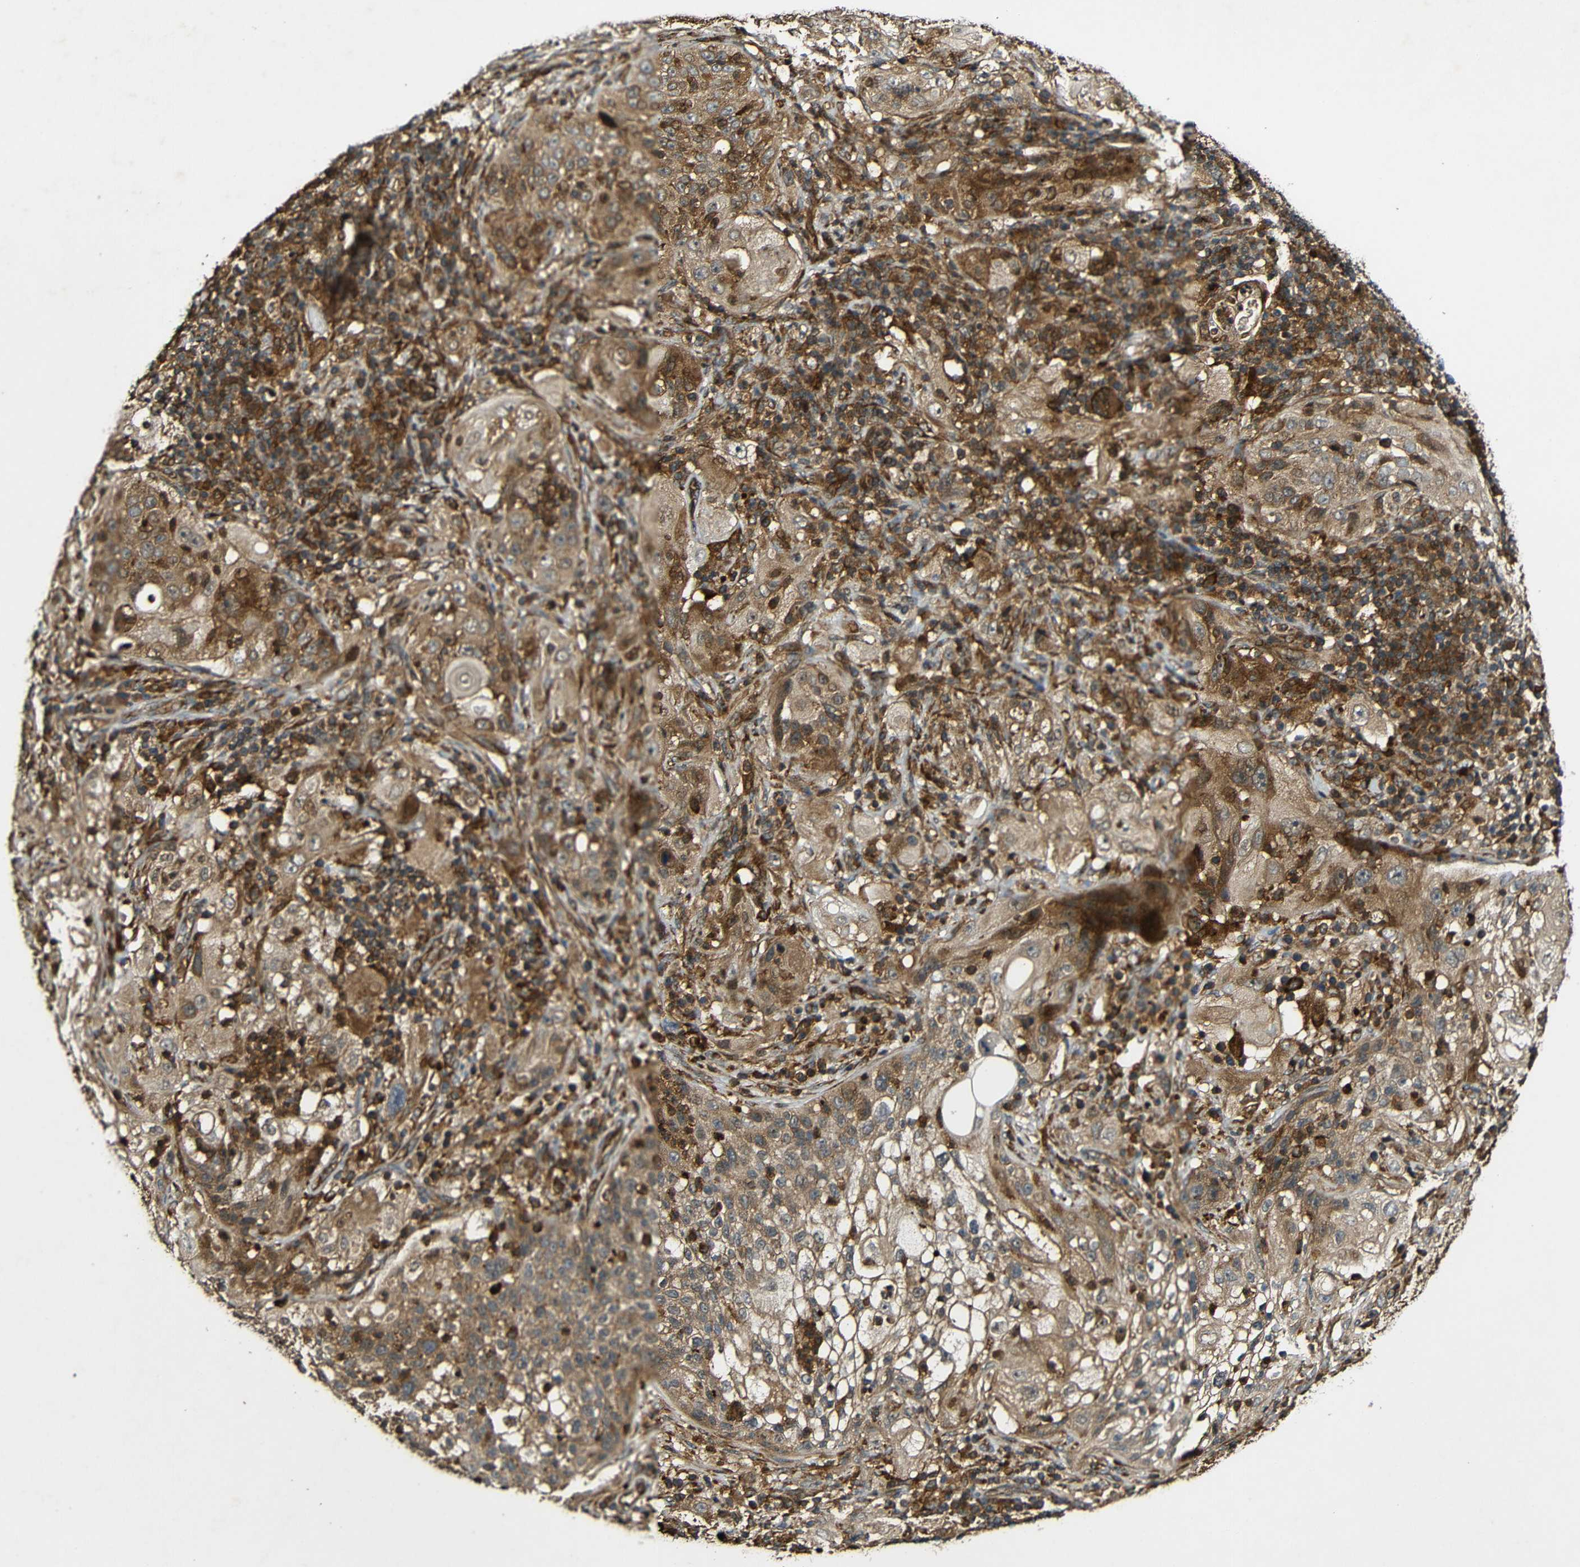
{"staining": {"intensity": "moderate", "quantity": ">75%", "location": "cytoplasmic/membranous"}, "tissue": "lung cancer", "cell_type": "Tumor cells", "image_type": "cancer", "snomed": [{"axis": "morphology", "description": "Inflammation, NOS"}, {"axis": "morphology", "description": "Squamous cell carcinoma, NOS"}, {"axis": "topography", "description": "Lymph node"}, {"axis": "topography", "description": "Soft tissue"}, {"axis": "topography", "description": "Lung"}], "caption": "This histopathology image displays immunohistochemistry staining of human lung cancer (squamous cell carcinoma), with medium moderate cytoplasmic/membranous expression in about >75% of tumor cells.", "gene": "CASP8", "patient": {"sex": "male", "age": 66}}